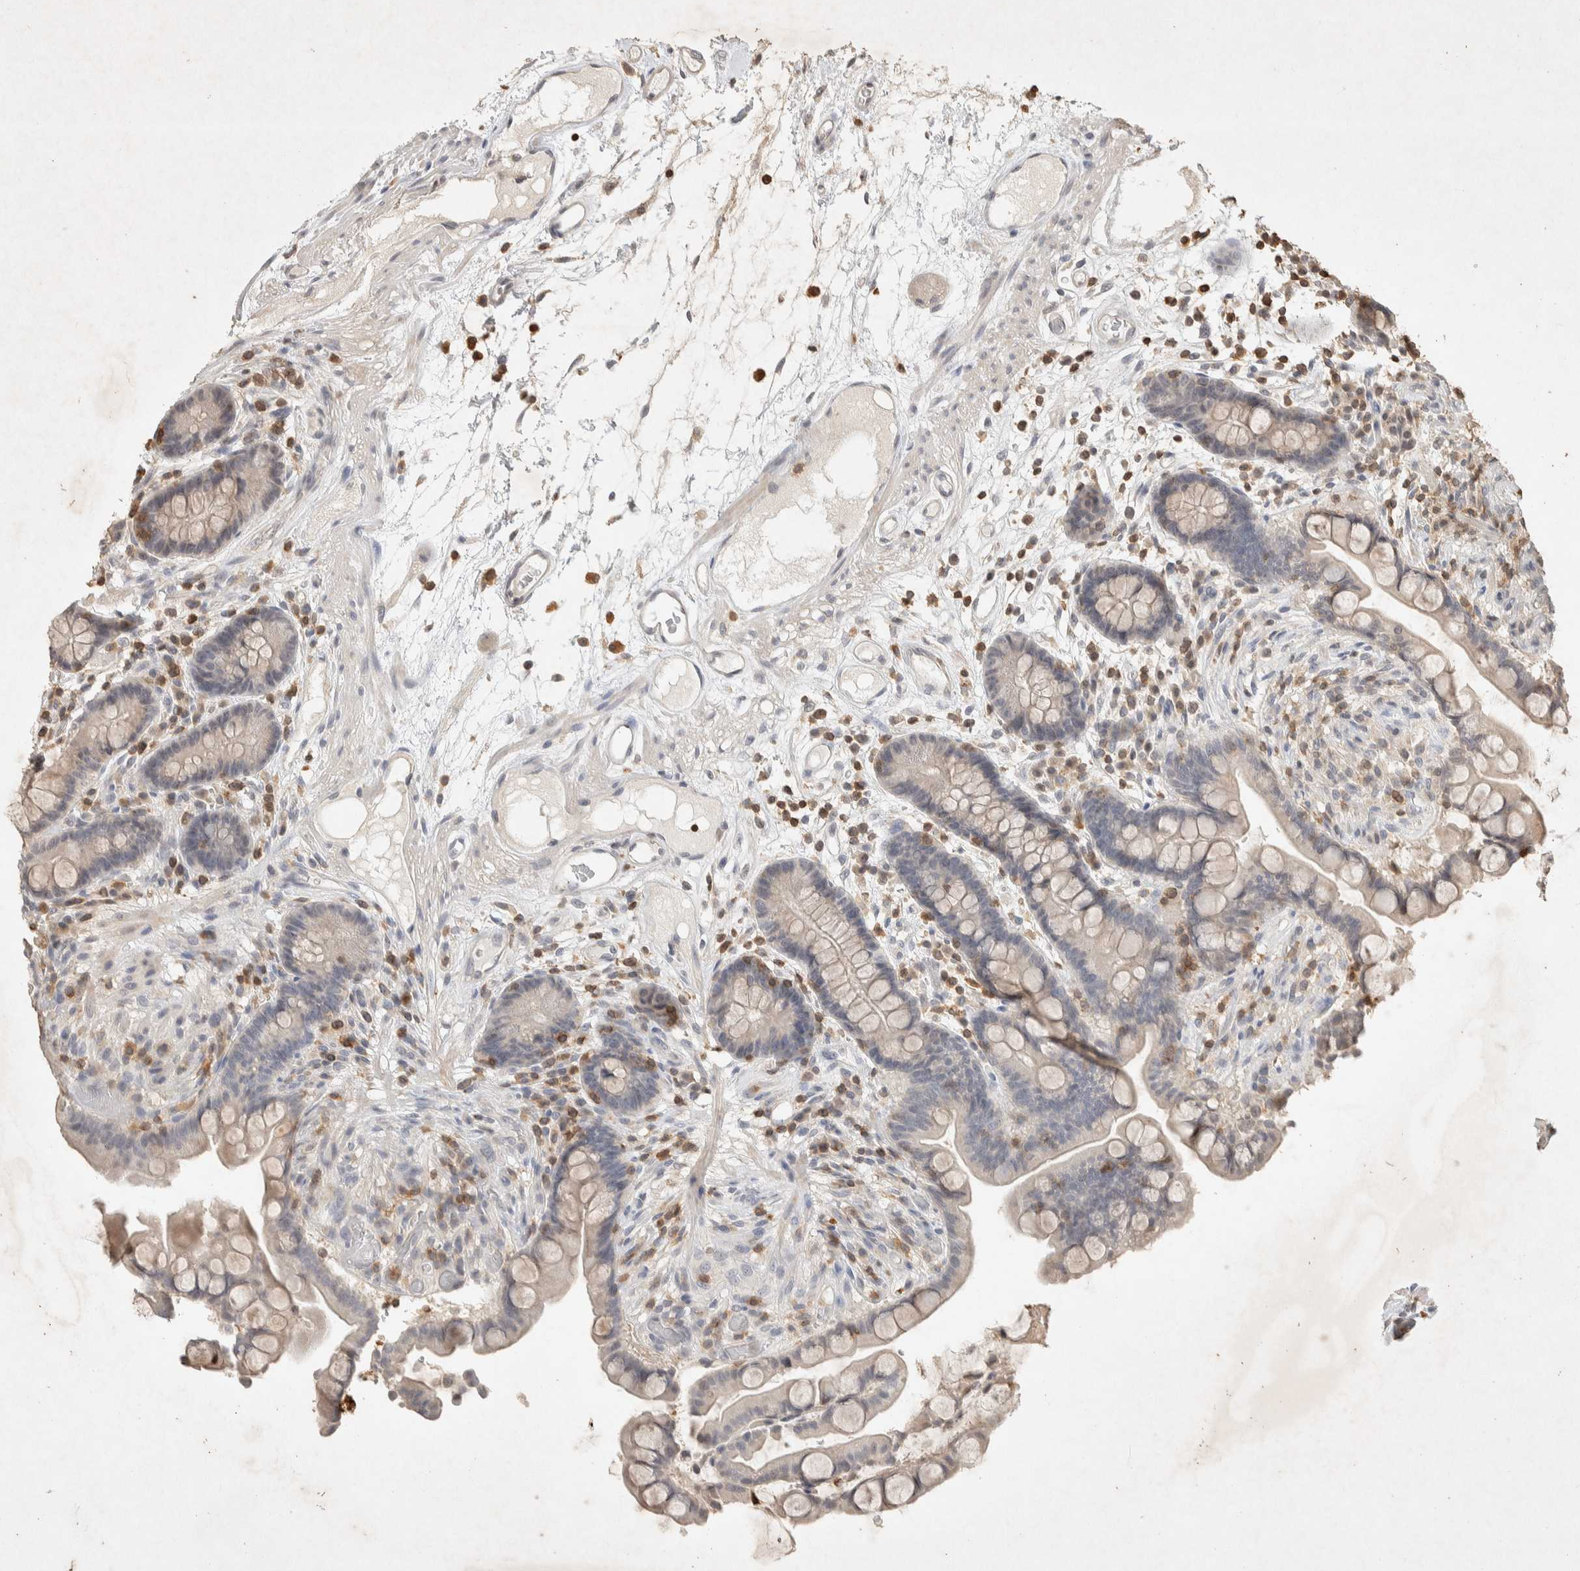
{"staining": {"intensity": "negative", "quantity": "none", "location": "none"}, "tissue": "colon", "cell_type": "Endothelial cells", "image_type": "normal", "snomed": [{"axis": "morphology", "description": "Normal tissue, NOS"}, {"axis": "topography", "description": "Colon"}], "caption": "Immunohistochemical staining of normal colon displays no significant staining in endothelial cells.", "gene": "RAC2", "patient": {"sex": "male", "age": 73}}